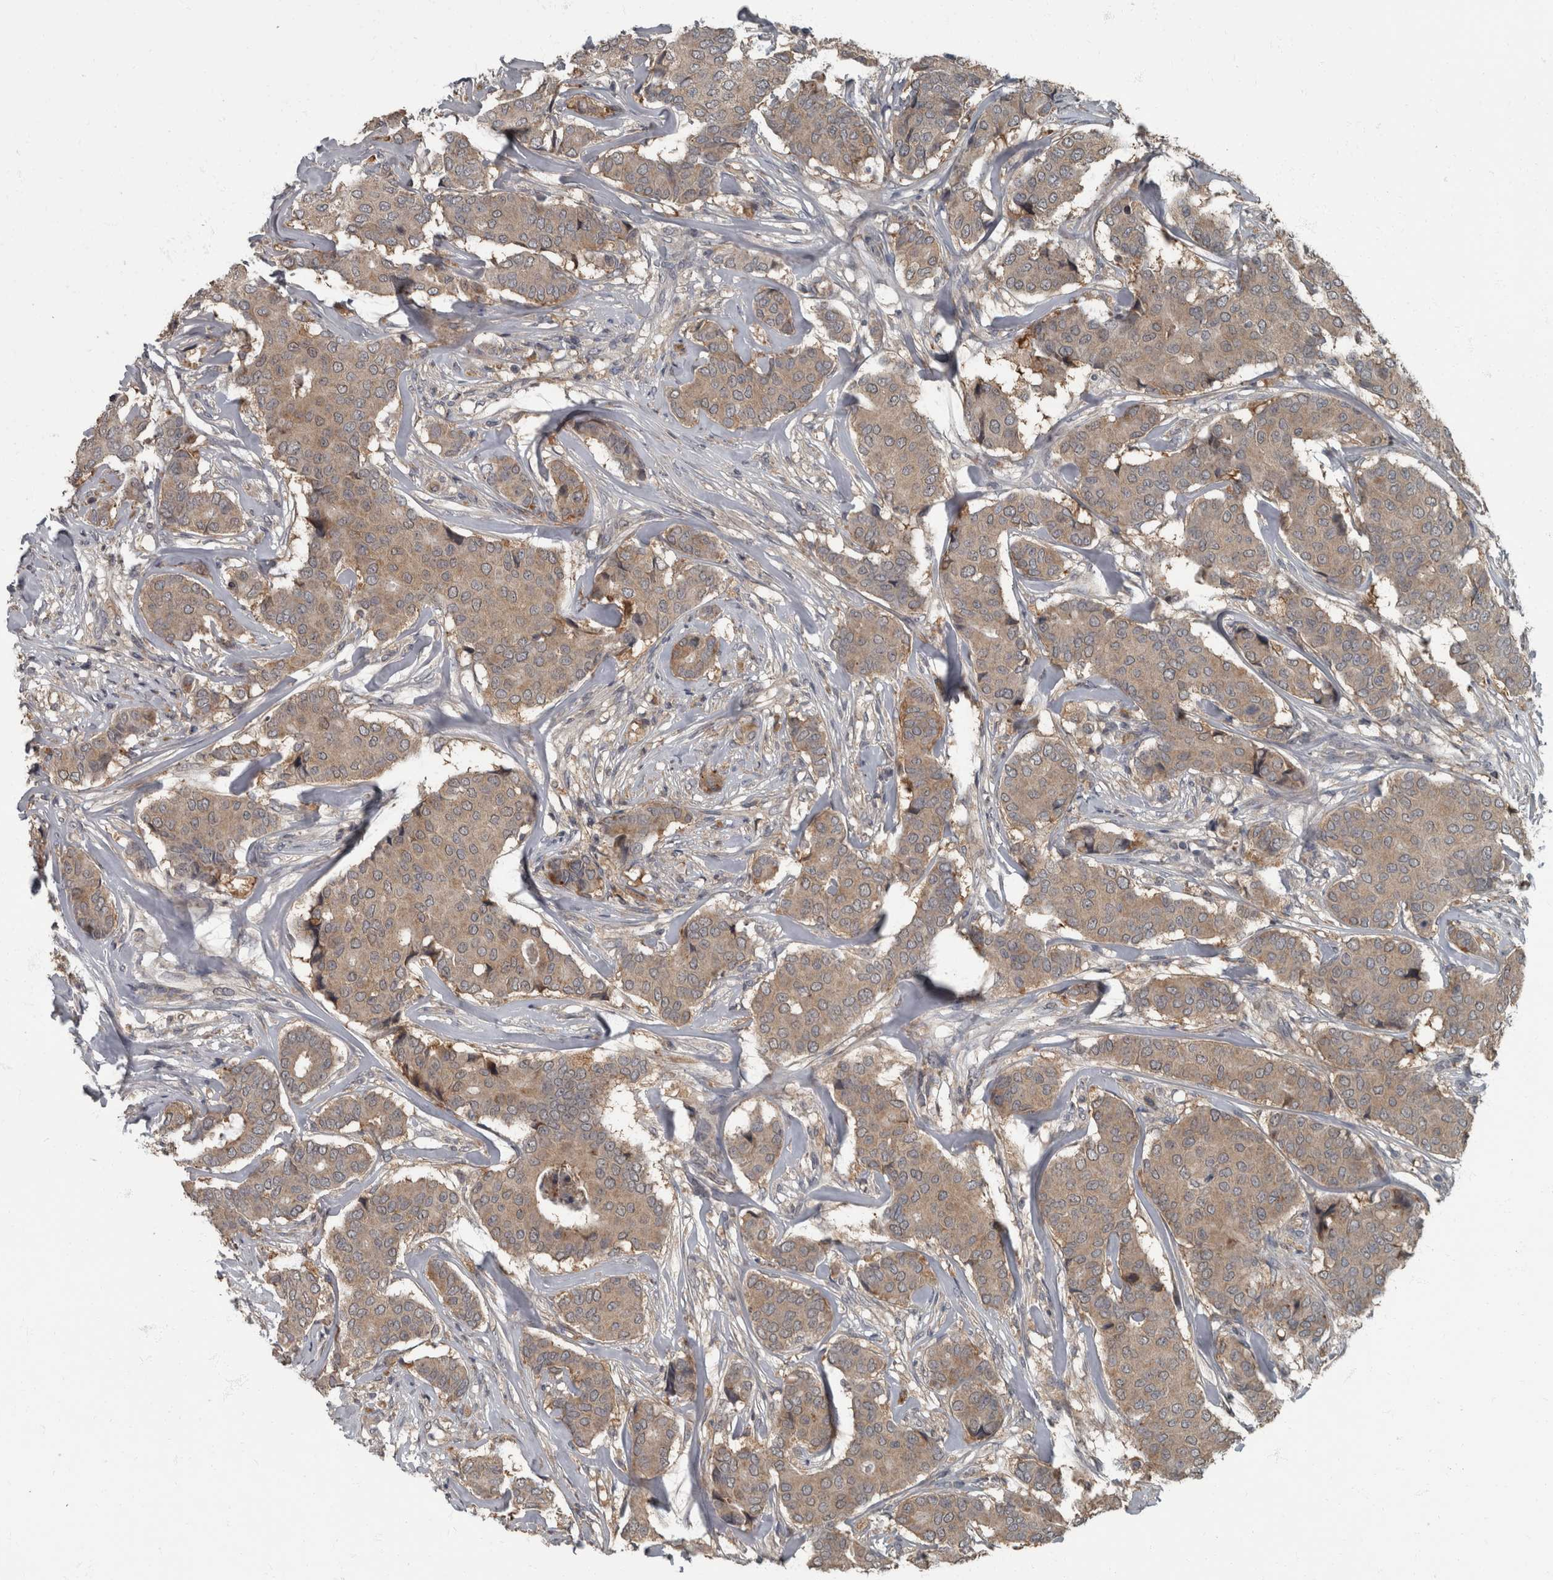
{"staining": {"intensity": "weak", "quantity": ">75%", "location": "cytoplasmic/membranous"}, "tissue": "breast cancer", "cell_type": "Tumor cells", "image_type": "cancer", "snomed": [{"axis": "morphology", "description": "Duct carcinoma"}, {"axis": "topography", "description": "Breast"}], "caption": "Tumor cells show low levels of weak cytoplasmic/membranous expression in about >75% of cells in human invasive ductal carcinoma (breast). The staining is performed using DAB (3,3'-diaminobenzidine) brown chromogen to label protein expression. The nuclei are counter-stained blue using hematoxylin.", "gene": "RABGGTB", "patient": {"sex": "female", "age": 75}}